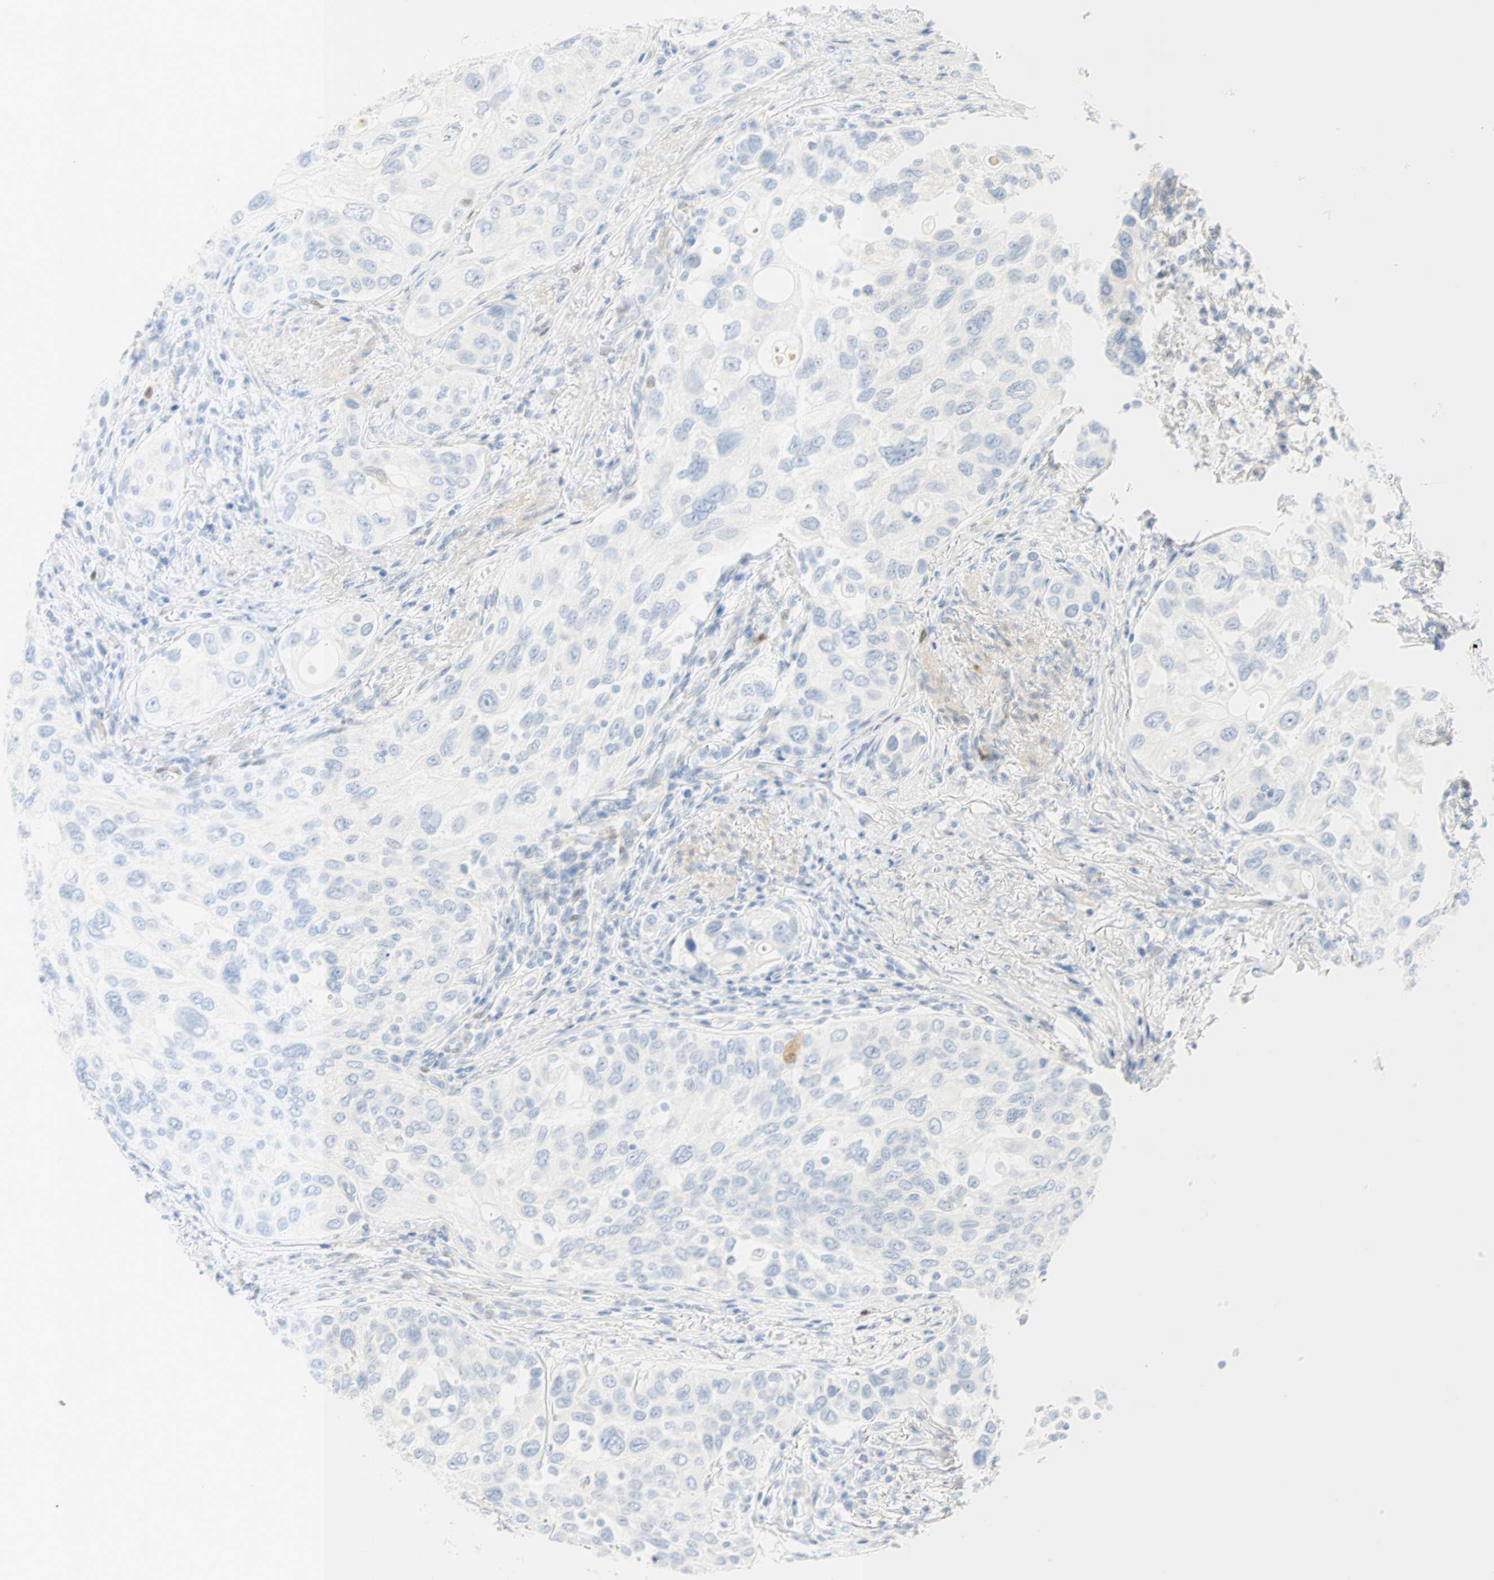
{"staining": {"intensity": "negative", "quantity": "none", "location": "none"}, "tissue": "urothelial cancer", "cell_type": "Tumor cells", "image_type": "cancer", "snomed": [{"axis": "morphology", "description": "Urothelial carcinoma, High grade"}, {"axis": "topography", "description": "Urinary bladder"}], "caption": "Immunohistochemistry image of neoplastic tissue: human high-grade urothelial carcinoma stained with DAB (3,3'-diaminobenzidine) demonstrates no significant protein expression in tumor cells. (DAB IHC, high magnification).", "gene": "SELENBP1", "patient": {"sex": "female", "age": 56}}